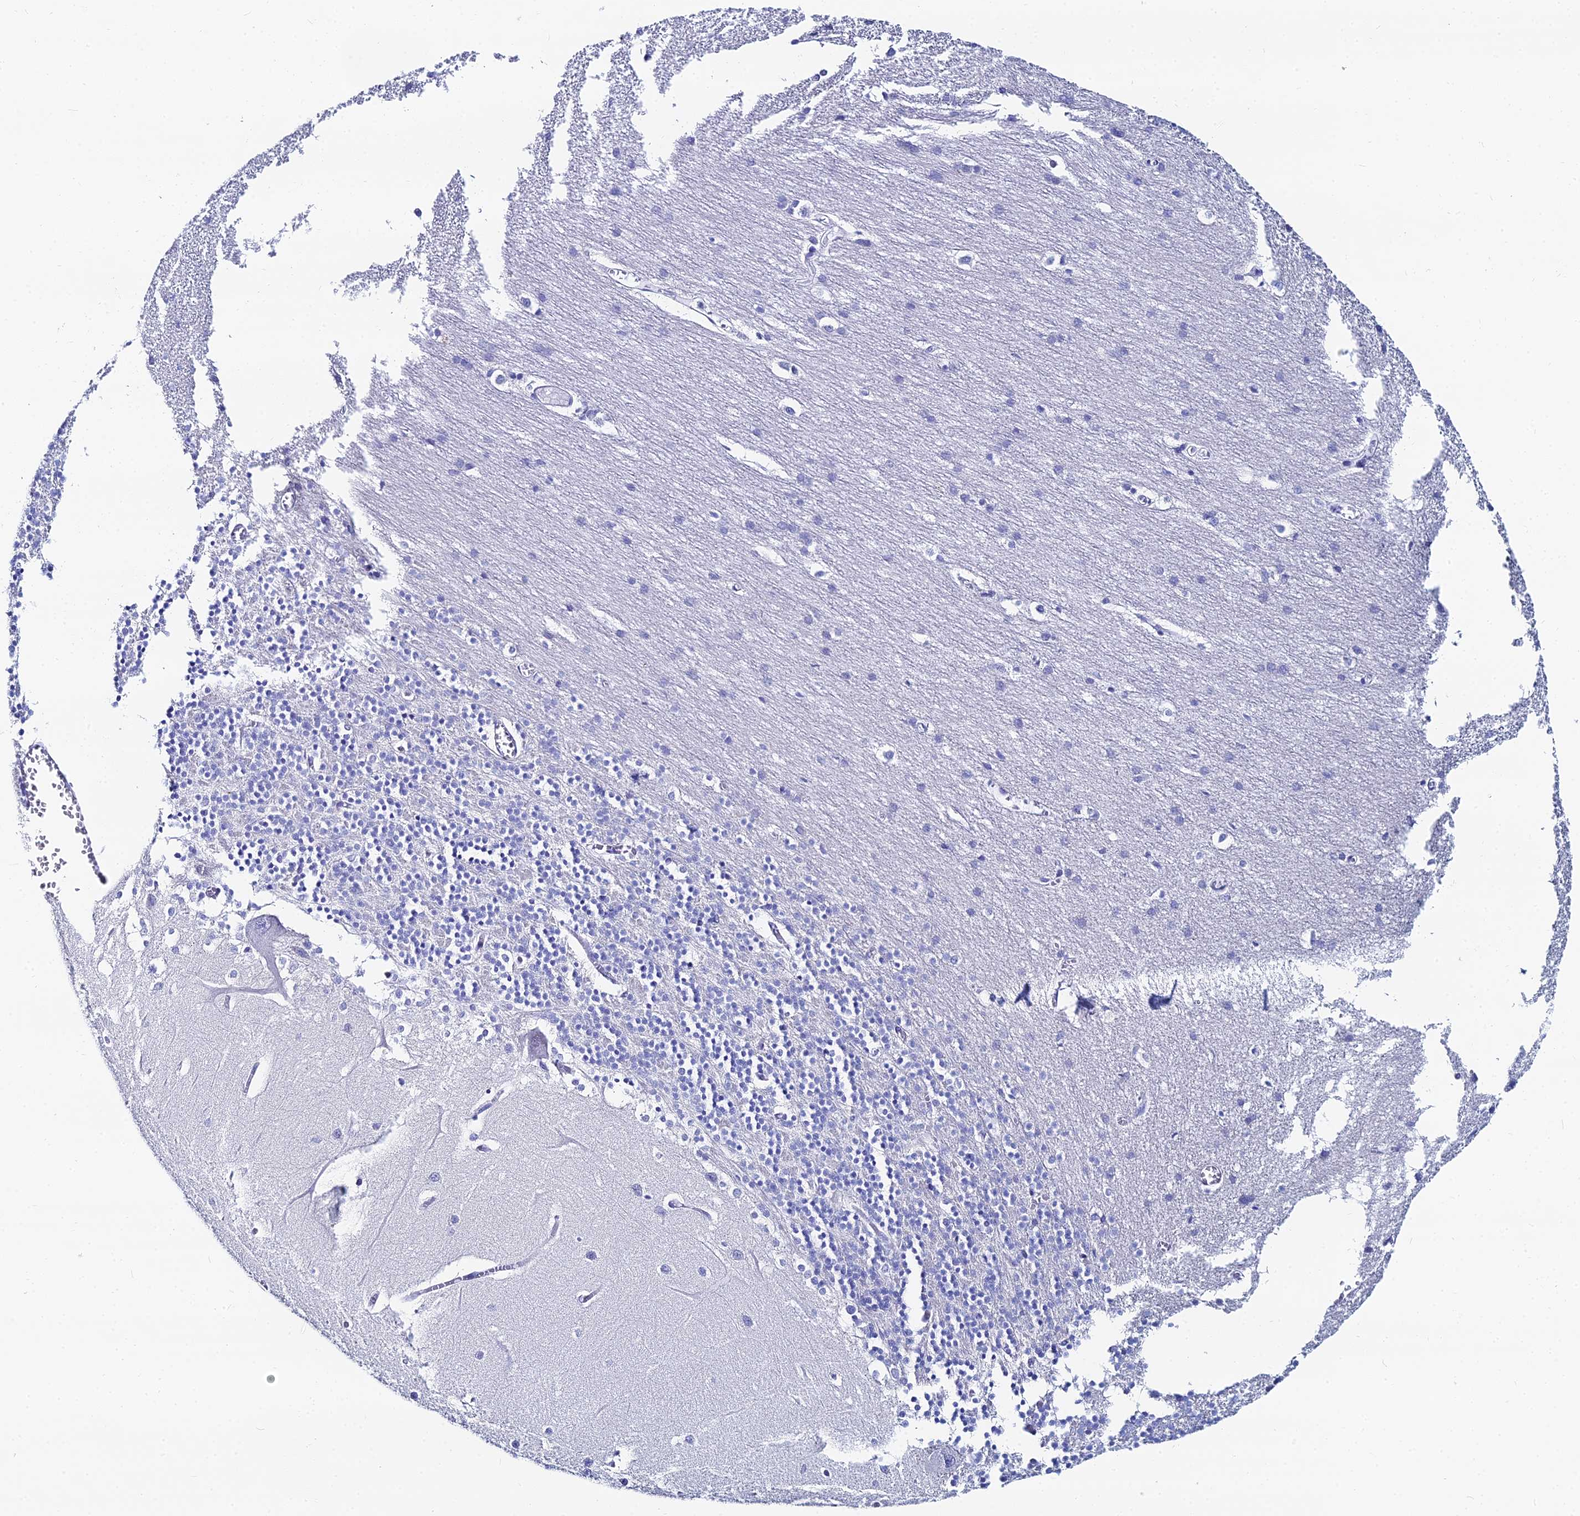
{"staining": {"intensity": "negative", "quantity": "none", "location": "none"}, "tissue": "cerebellum", "cell_type": "Cells in granular layer", "image_type": "normal", "snomed": [{"axis": "morphology", "description": "Normal tissue, NOS"}, {"axis": "topography", "description": "Cerebellum"}], "caption": "The photomicrograph shows no staining of cells in granular layer in benign cerebellum. The staining is performed using DAB brown chromogen with nuclei counter-stained in using hematoxylin.", "gene": "HSPA1L", "patient": {"sex": "male", "age": 37}}